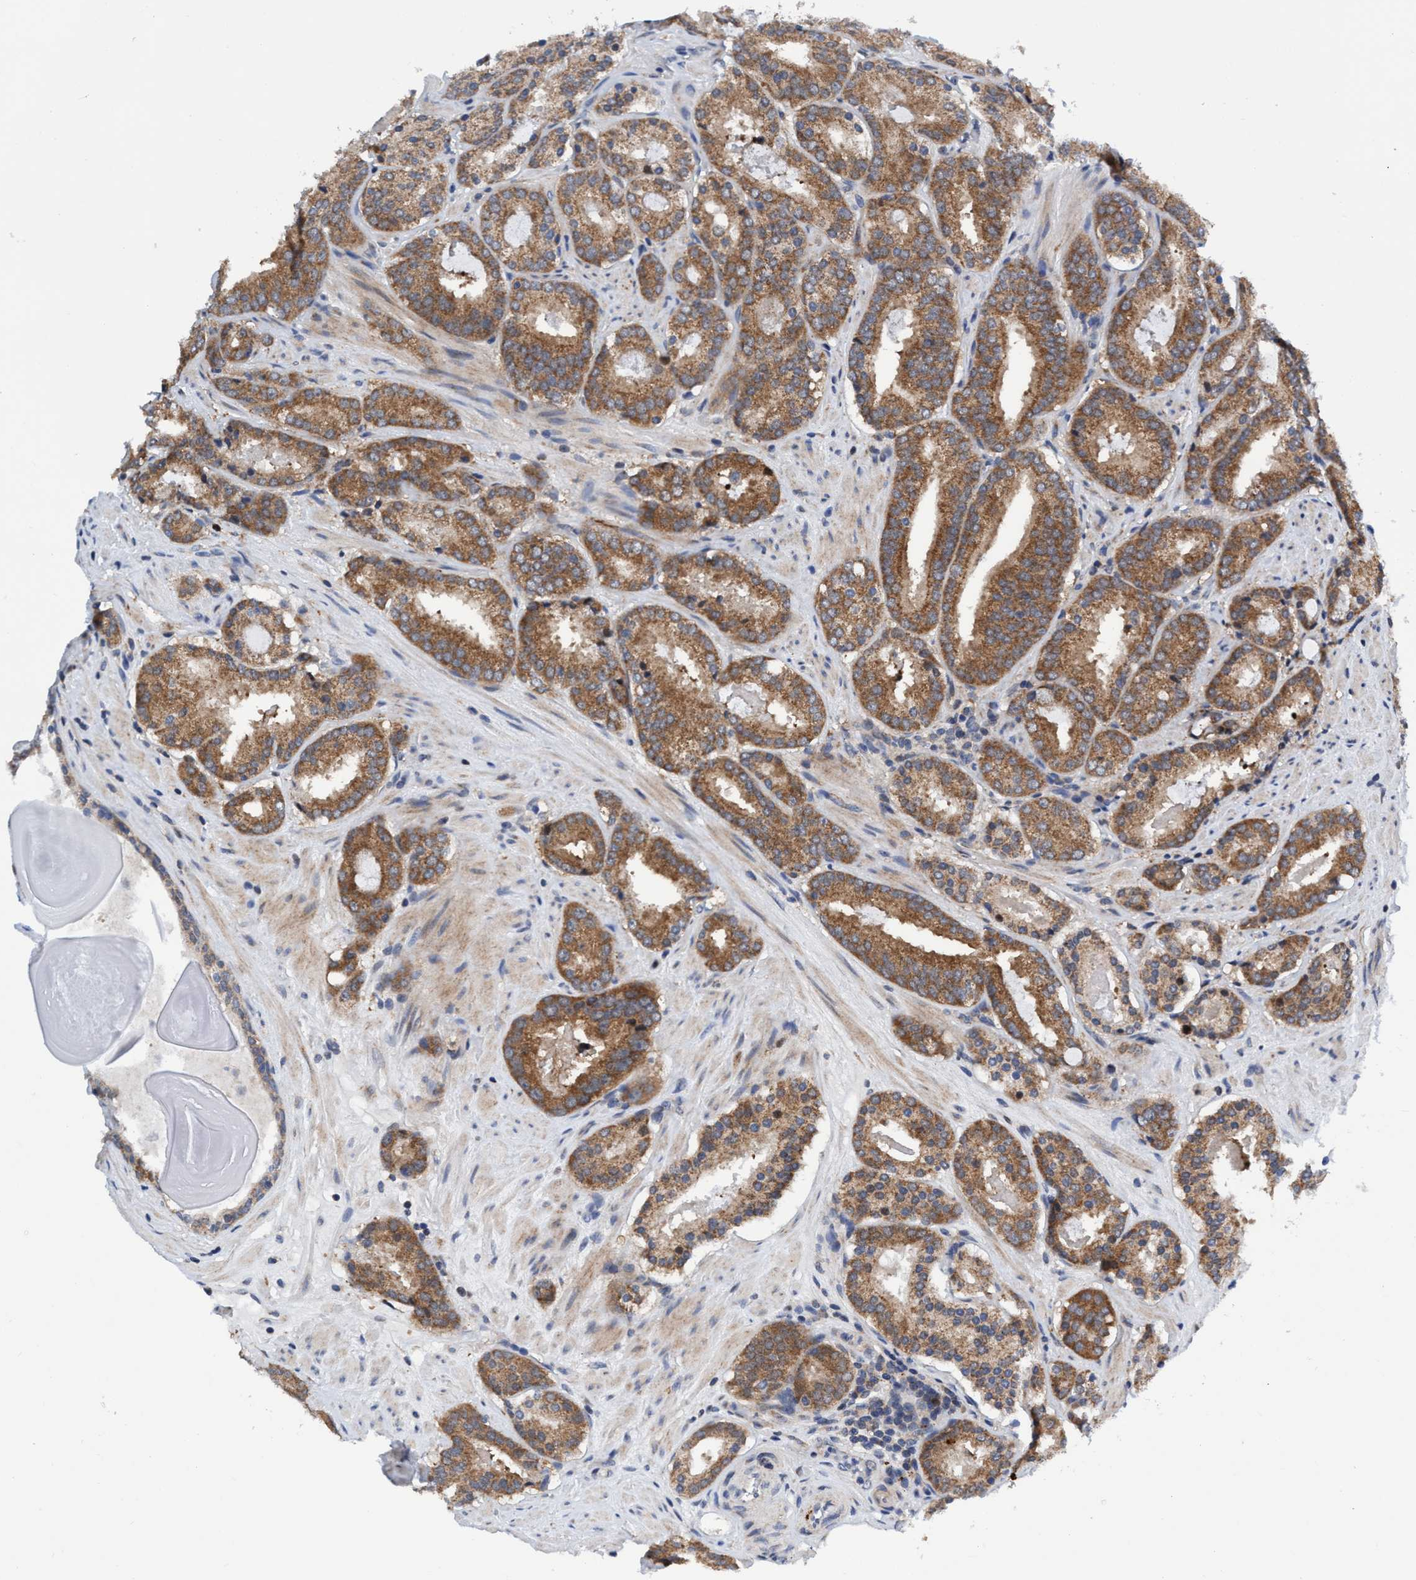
{"staining": {"intensity": "moderate", "quantity": ">75%", "location": "cytoplasmic/membranous"}, "tissue": "prostate cancer", "cell_type": "Tumor cells", "image_type": "cancer", "snomed": [{"axis": "morphology", "description": "Adenocarcinoma, Low grade"}, {"axis": "topography", "description": "Prostate"}], "caption": "Immunohistochemical staining of human prostate cancer (adenocarcinoma (low-grade)) reveals medium levels of moderate cytoplasmic/membranous protein positivity in approximately >75% of tumor cells.", "gene": "AGAP2", "patient": {"sex": "male", "age": 69}}